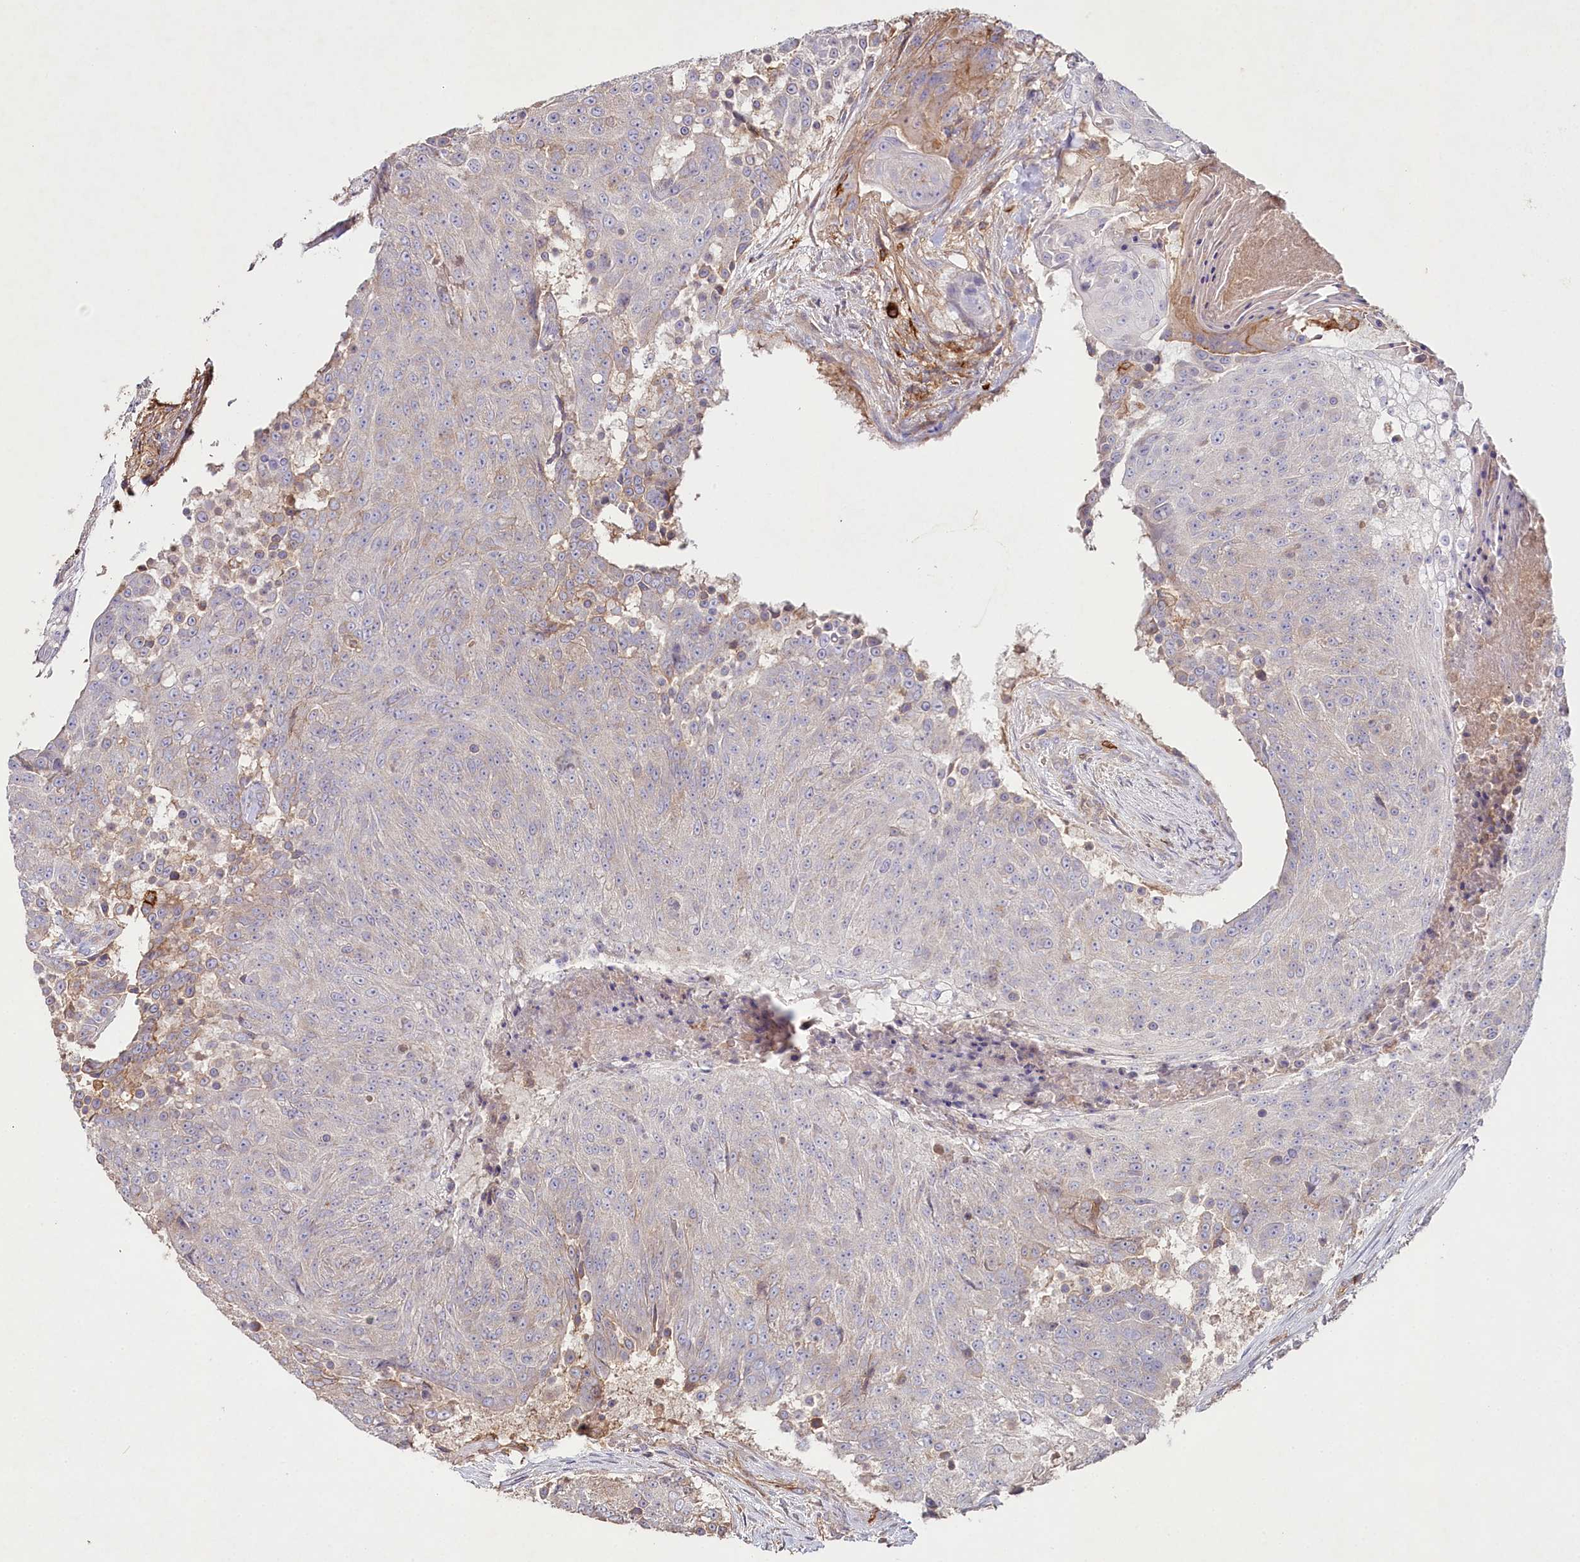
{"staining": {"intensity": "negative", "quantity": "none", "location": "none"}, "tissue": "urothelial cancer", "cell_type": "Tumor cells", "image_type": "cancer", "snomed": [{"axis": "morphology", "description": "Urothelial carcinoma, High grade"}, {"axis": "topography", "description": "Urinary bladder"}], "caption": "Immunohistochemistry (IHC) histopathology image of neoplastic tissue: urothelial carcinoma (high-grade) stained with DAB (3,3'-diaminobenzidine) demonstrates no significant protein positivity in tumor cells. (Immunohistochemistry (IHC), brightfield microscopy, high magnification).", "gene": "RBP5", "patient": {"sex": "female", "age": 63}}